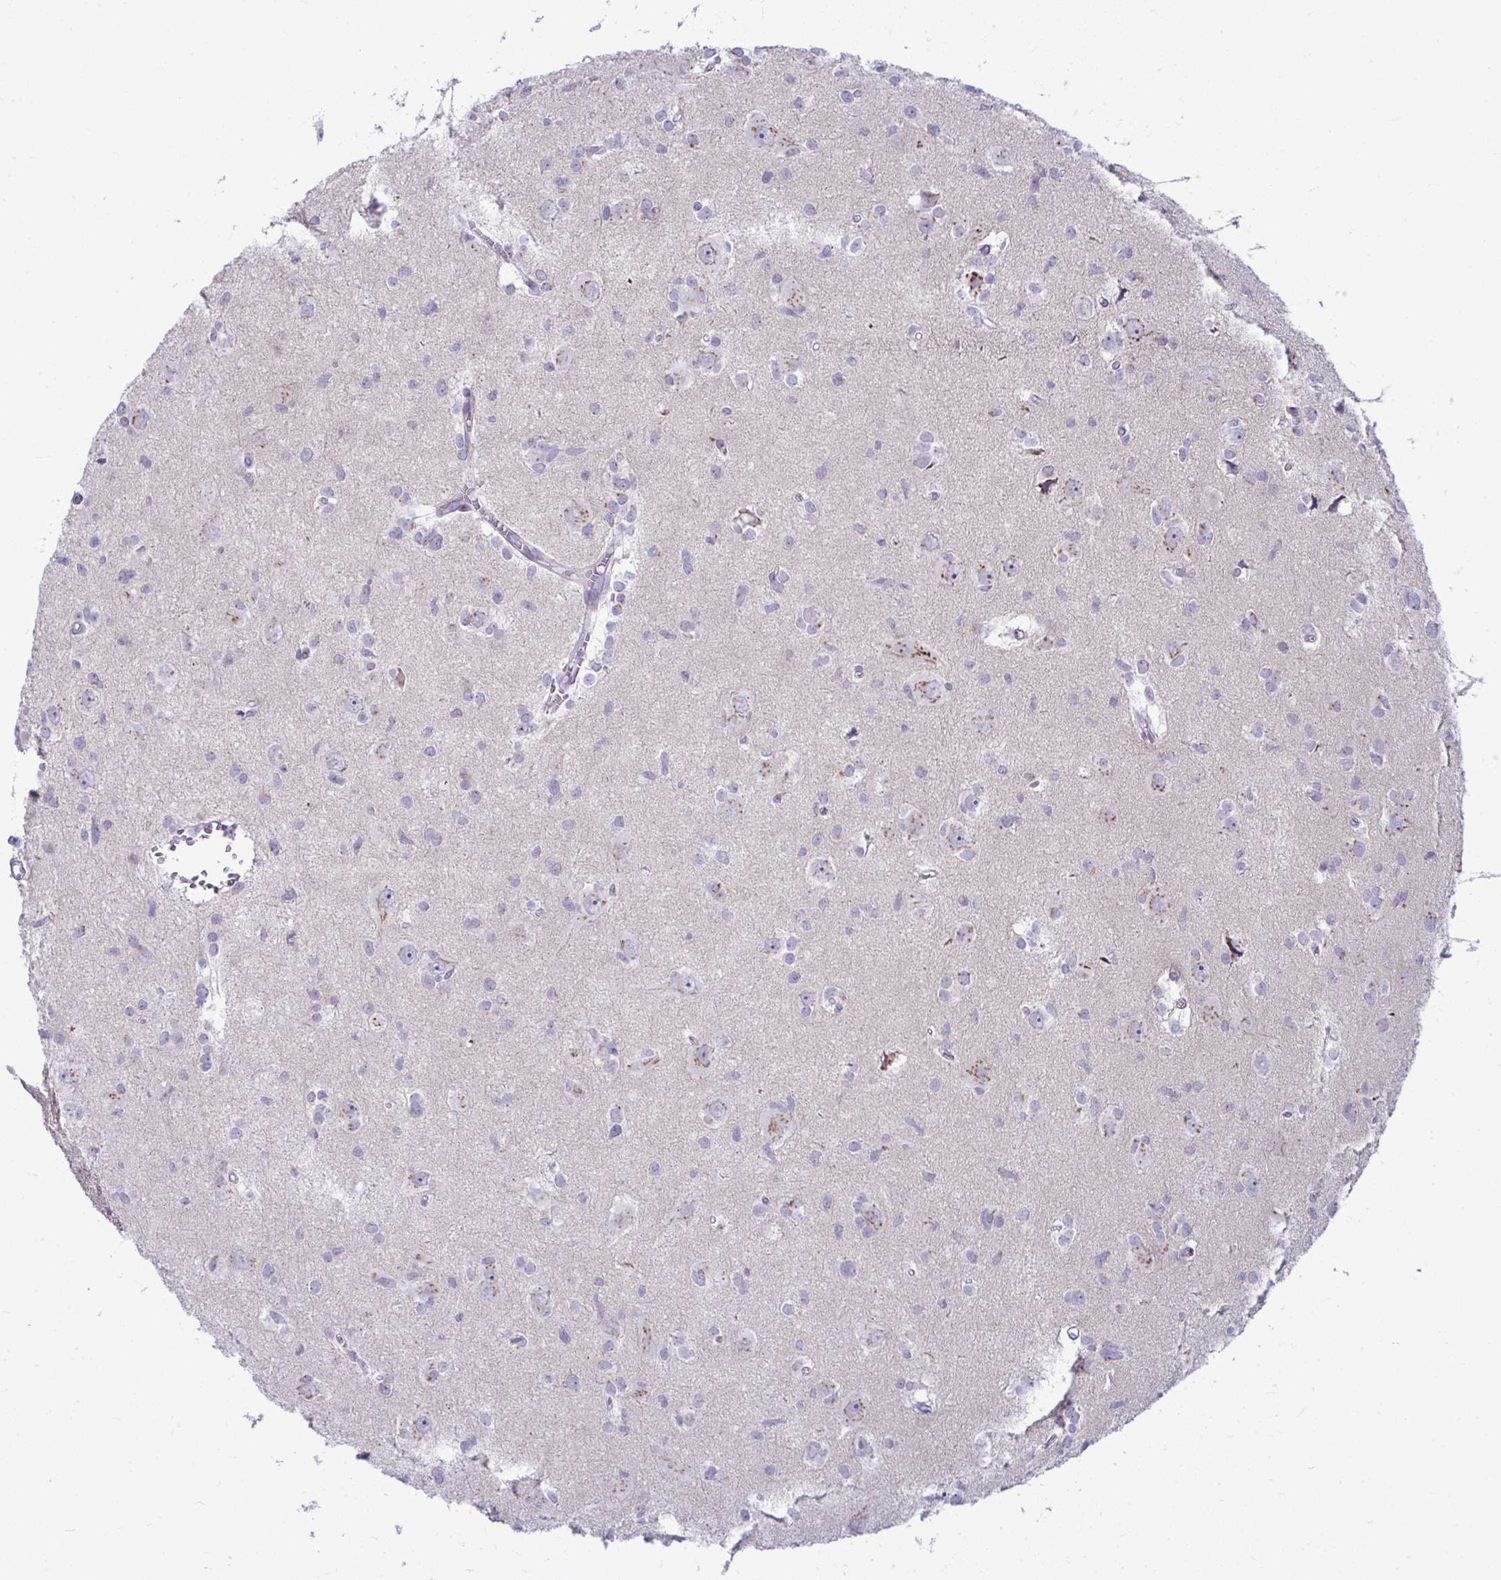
{"staining": {"intensity": "negative", "quantity": "none", "location": "none"}, "tissue": "glioma", "cell_type": "Tumor cells", "image_type": "cancer", "snomed": [{"axis": "morphology", "description": "Glioma, malignant, High grade"}, {"axis": "topography", "description": "Brain"}], "caption": "The immunohistochemistry (IHC) image has no significant expression in tumor cells of high-grade glioma (malignant) tissue.", "gene": "DTX4", "patient": {"sex": "male", "age": 23}}